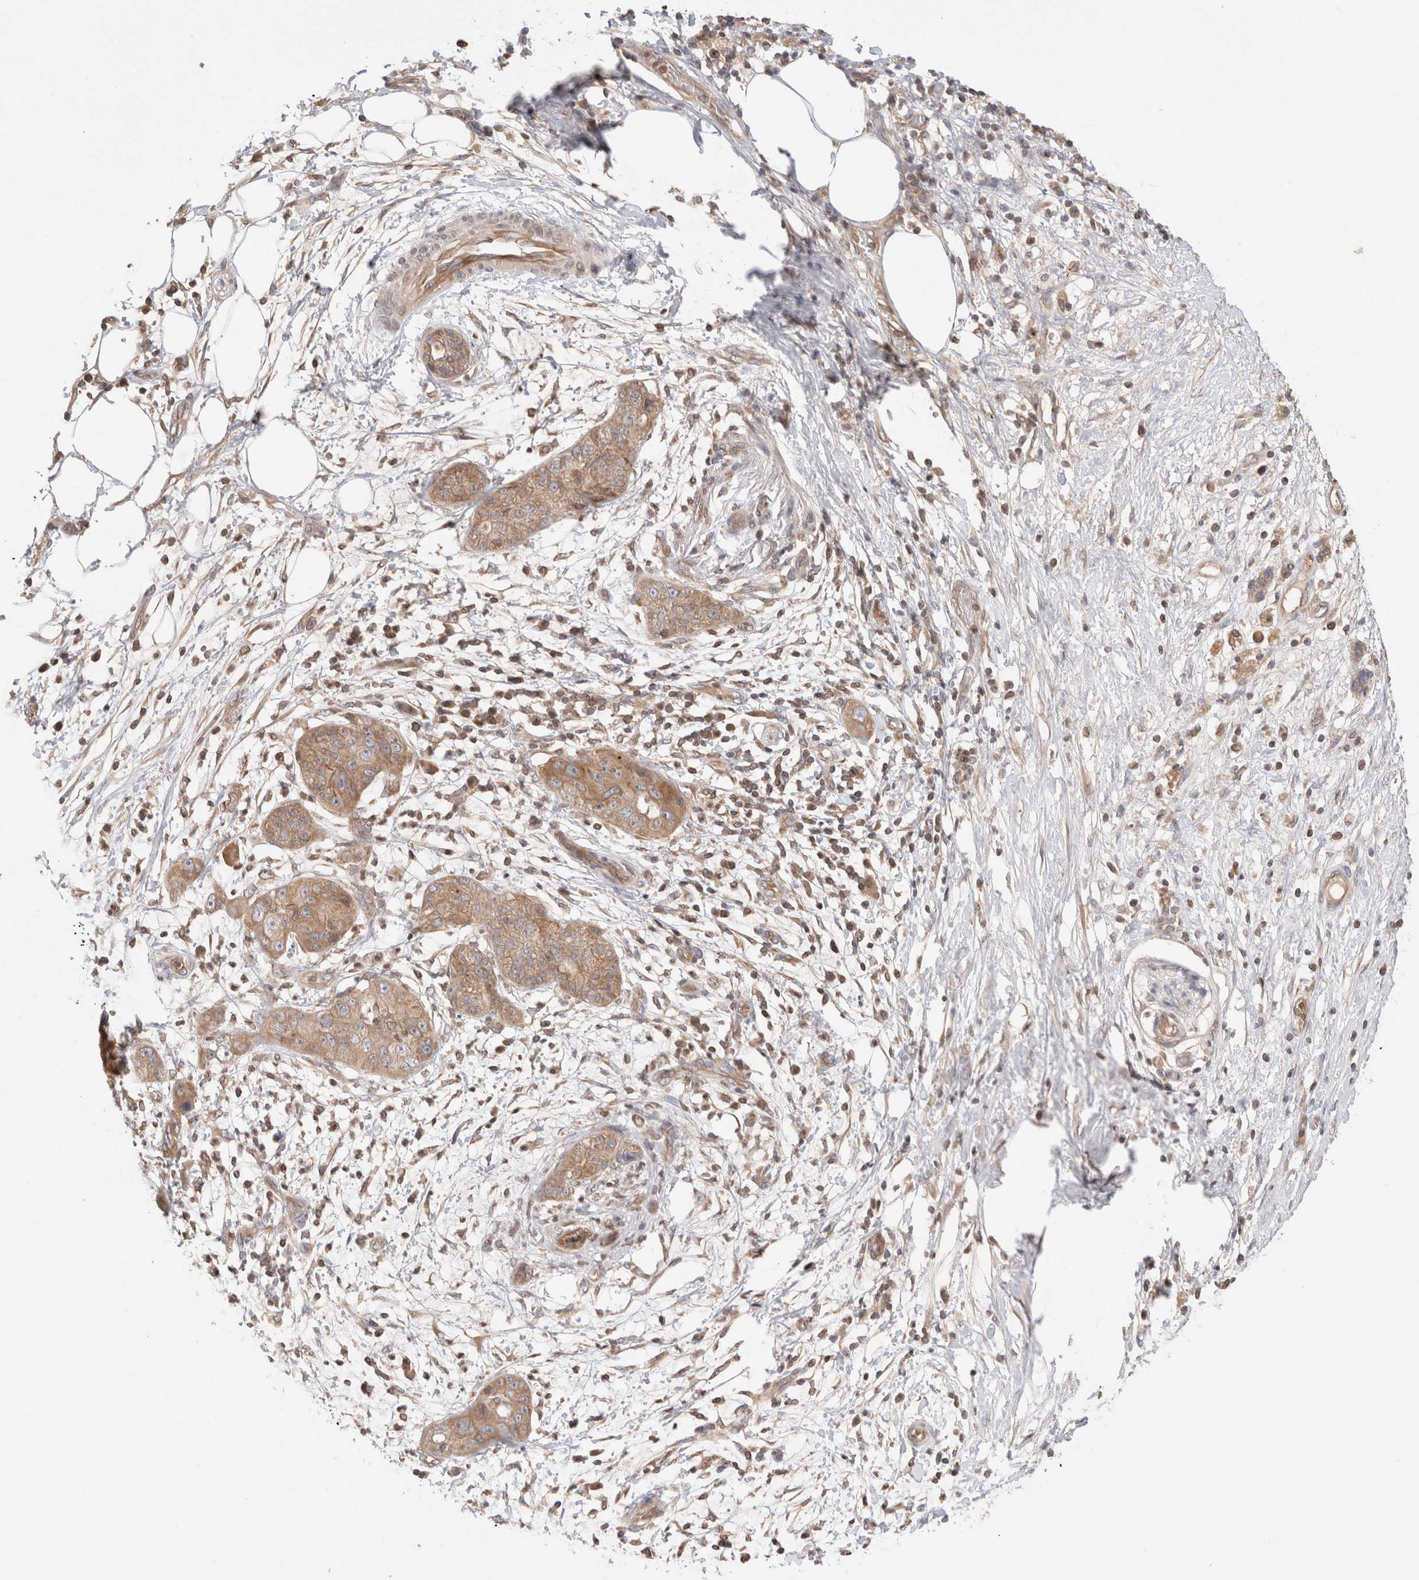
{"staining": {"intensity": "moderate", "quantity": ">75%", "location": "cytoplasmic/membranous"}, "tissue": "pancreatic cancer", "cell_type": "Tumor cells", "image_type": "cancer", "snomed": [{"axis": "morphology", "description": "Adenocarcinoma, NOS"}, {"axis": "topography", "description": "Pancreas"}], "caption": "Immunohistochemical staining of pancreatic adenocarcinoma demonstrates medium levels of moderate cytoplasmic/membranous protein expression in approximately >75% of tumor cells.", "gene": "SIKE1", "patient": {"sex": "female", "age": 78}}